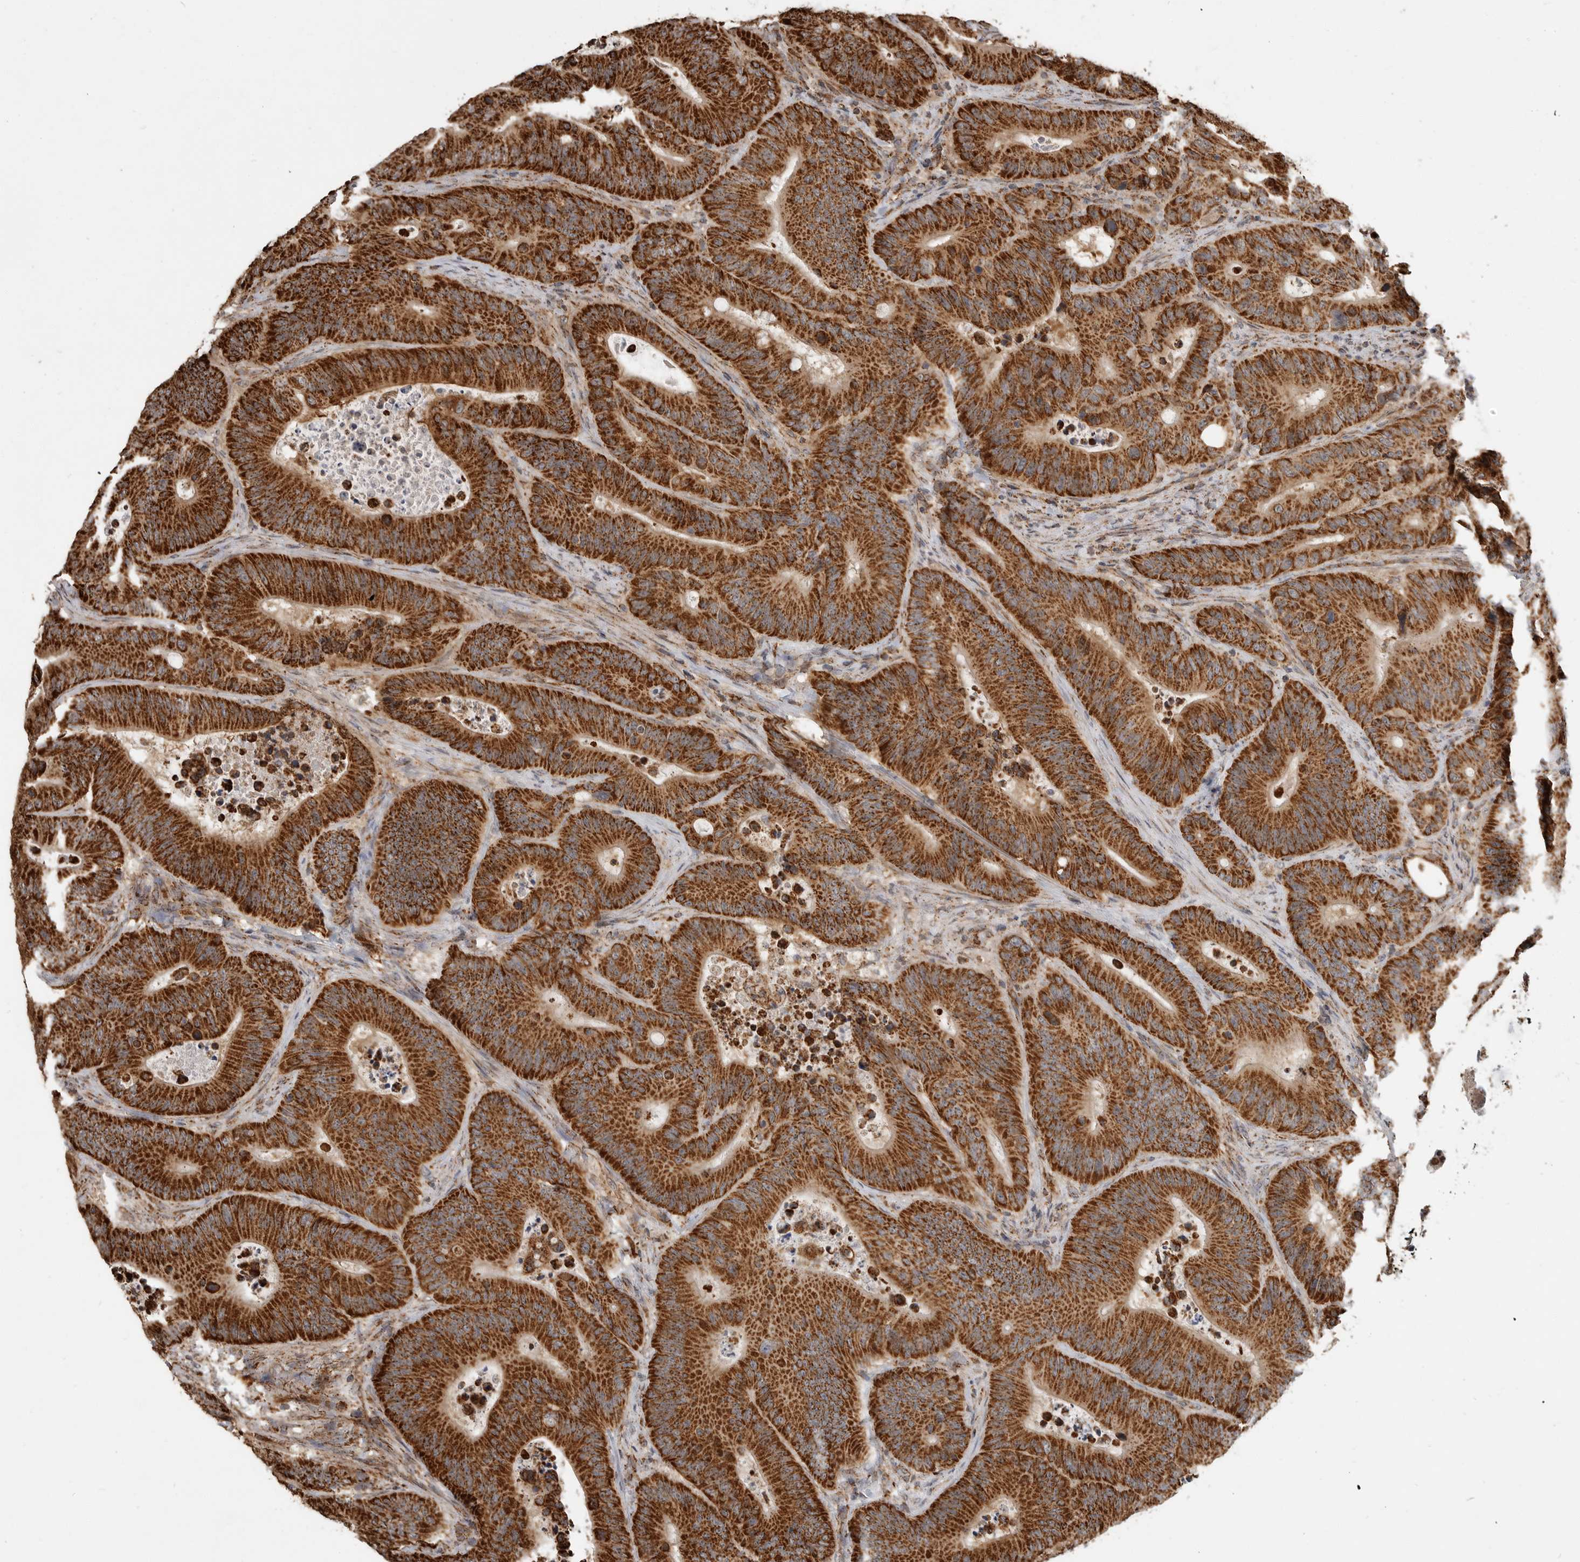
{"staining": {"intensity": "strong", "quantity": ">75%", "location": "cytoplasmic/membranous"}, "tissue": "colorectal cancer", "cell_type": "Tumor cells", "image_type": "cancer", "snomed": [{"axis": "morphology", "description": "Adenocarcinoma, NOS"}, {"axis": "topography", "description": "Colon"}], "caption": "This micrograph shows immunohistochemistry (IHC) staining of human colorectal cancer, with high strong cytoplasmic/membranous staining in approximately >75% of tumor cells.", "gene": "GCNT2", "patient": {"sex": "male", "age": 83}}